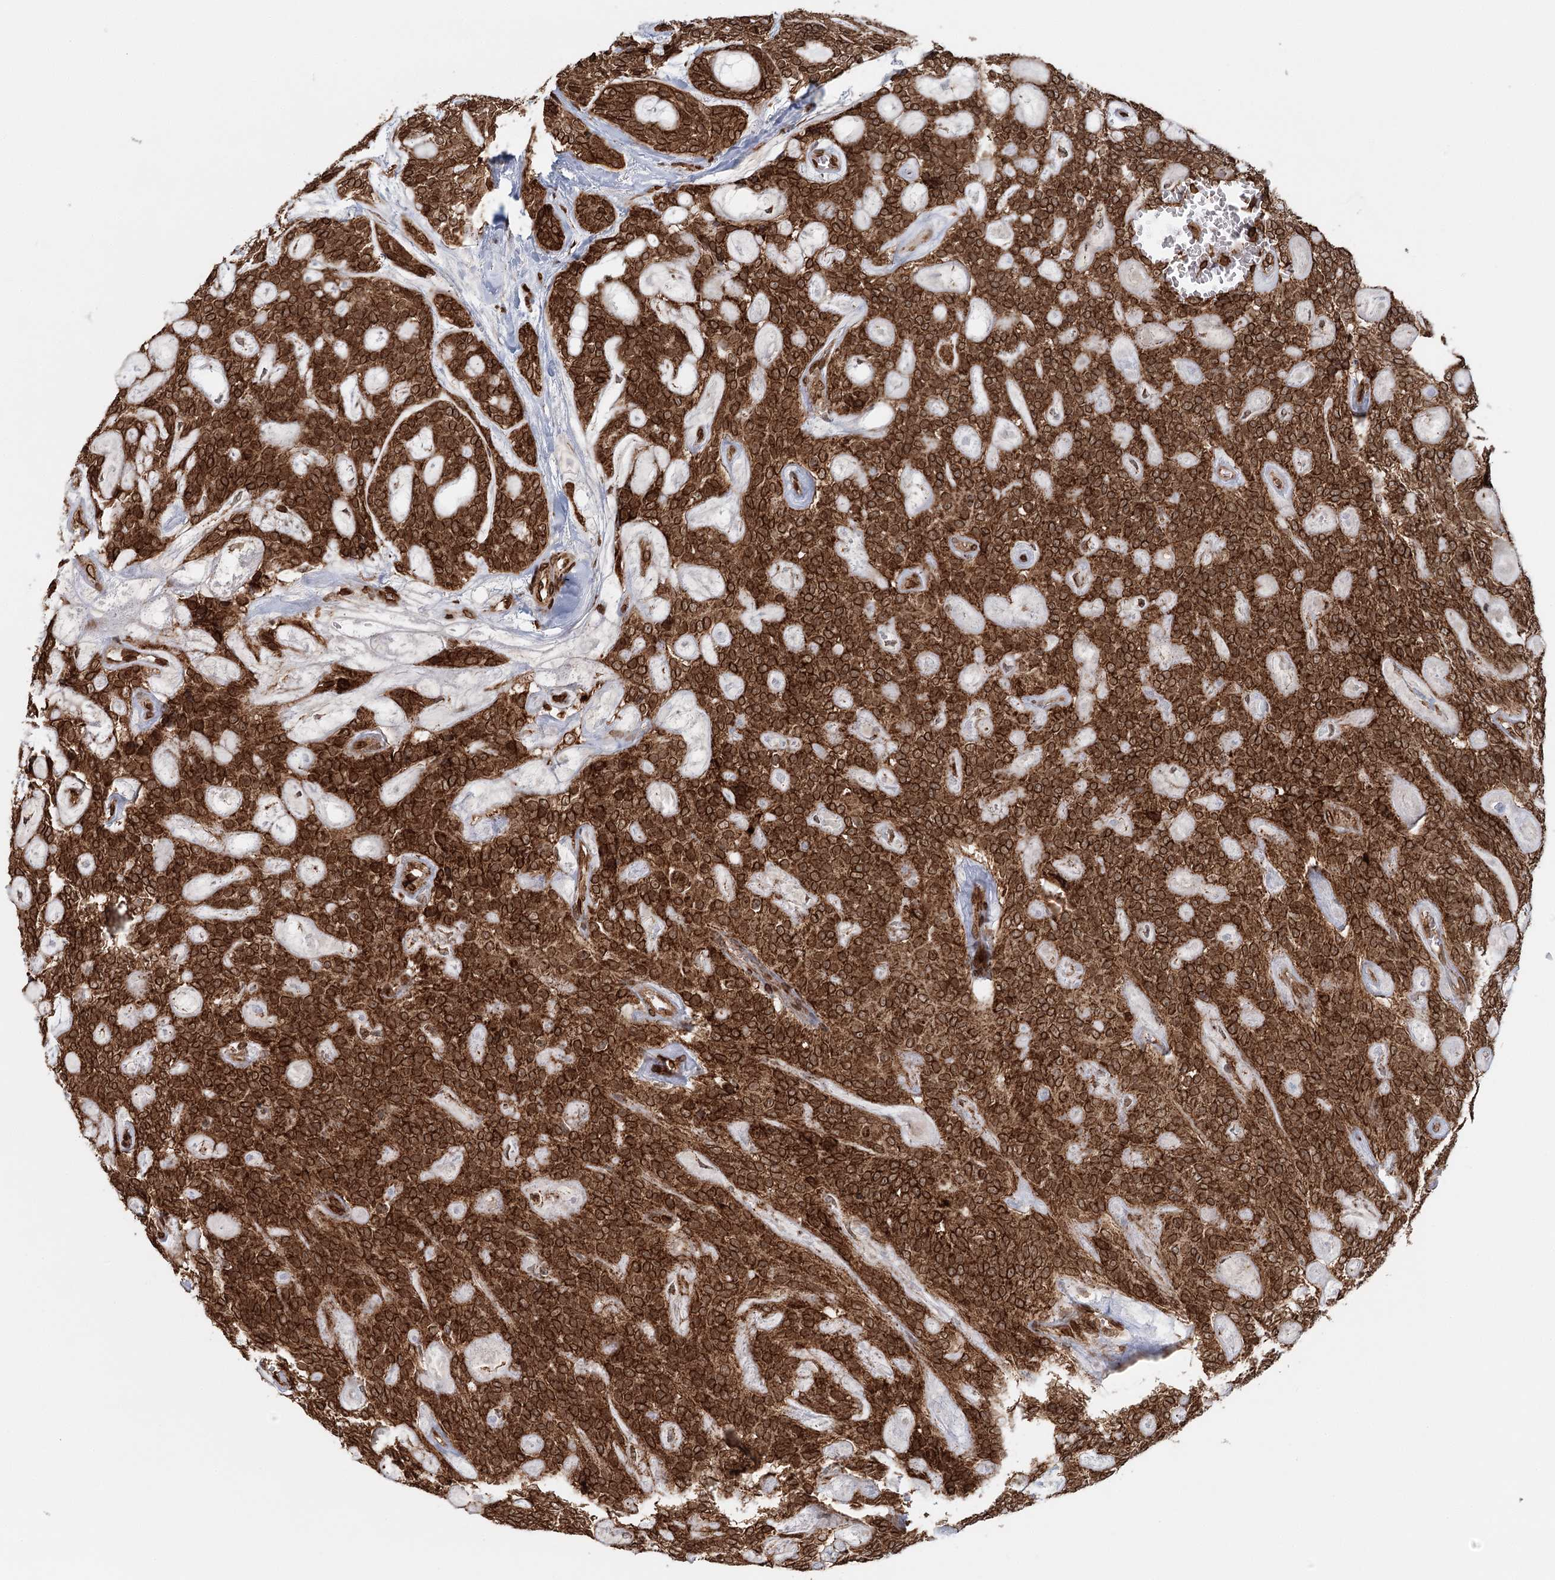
{"staining": {"intensity": "strong", "quantity": ">75%", "location": "cytoplasmic/membranous"}, "tissue": "head and neck cancer", "cell_type": "Tumor cells", "image_type": "cancer", "snomed": [{"axis": "morphology", "description": "Adenocarcinoma, NOS"}, {"axis": "topography", "description": "Head-Neck"}], "caption": "Protein positivity by immunohistochemistry (IHC) displays strong cytoplasmic/membranous positivity in approximately >75% of tumor cells in head and neck cancer (adenocarcinoma).", "gene": "BCKDHA", "patient": {"sex": "male", "age": 66}}